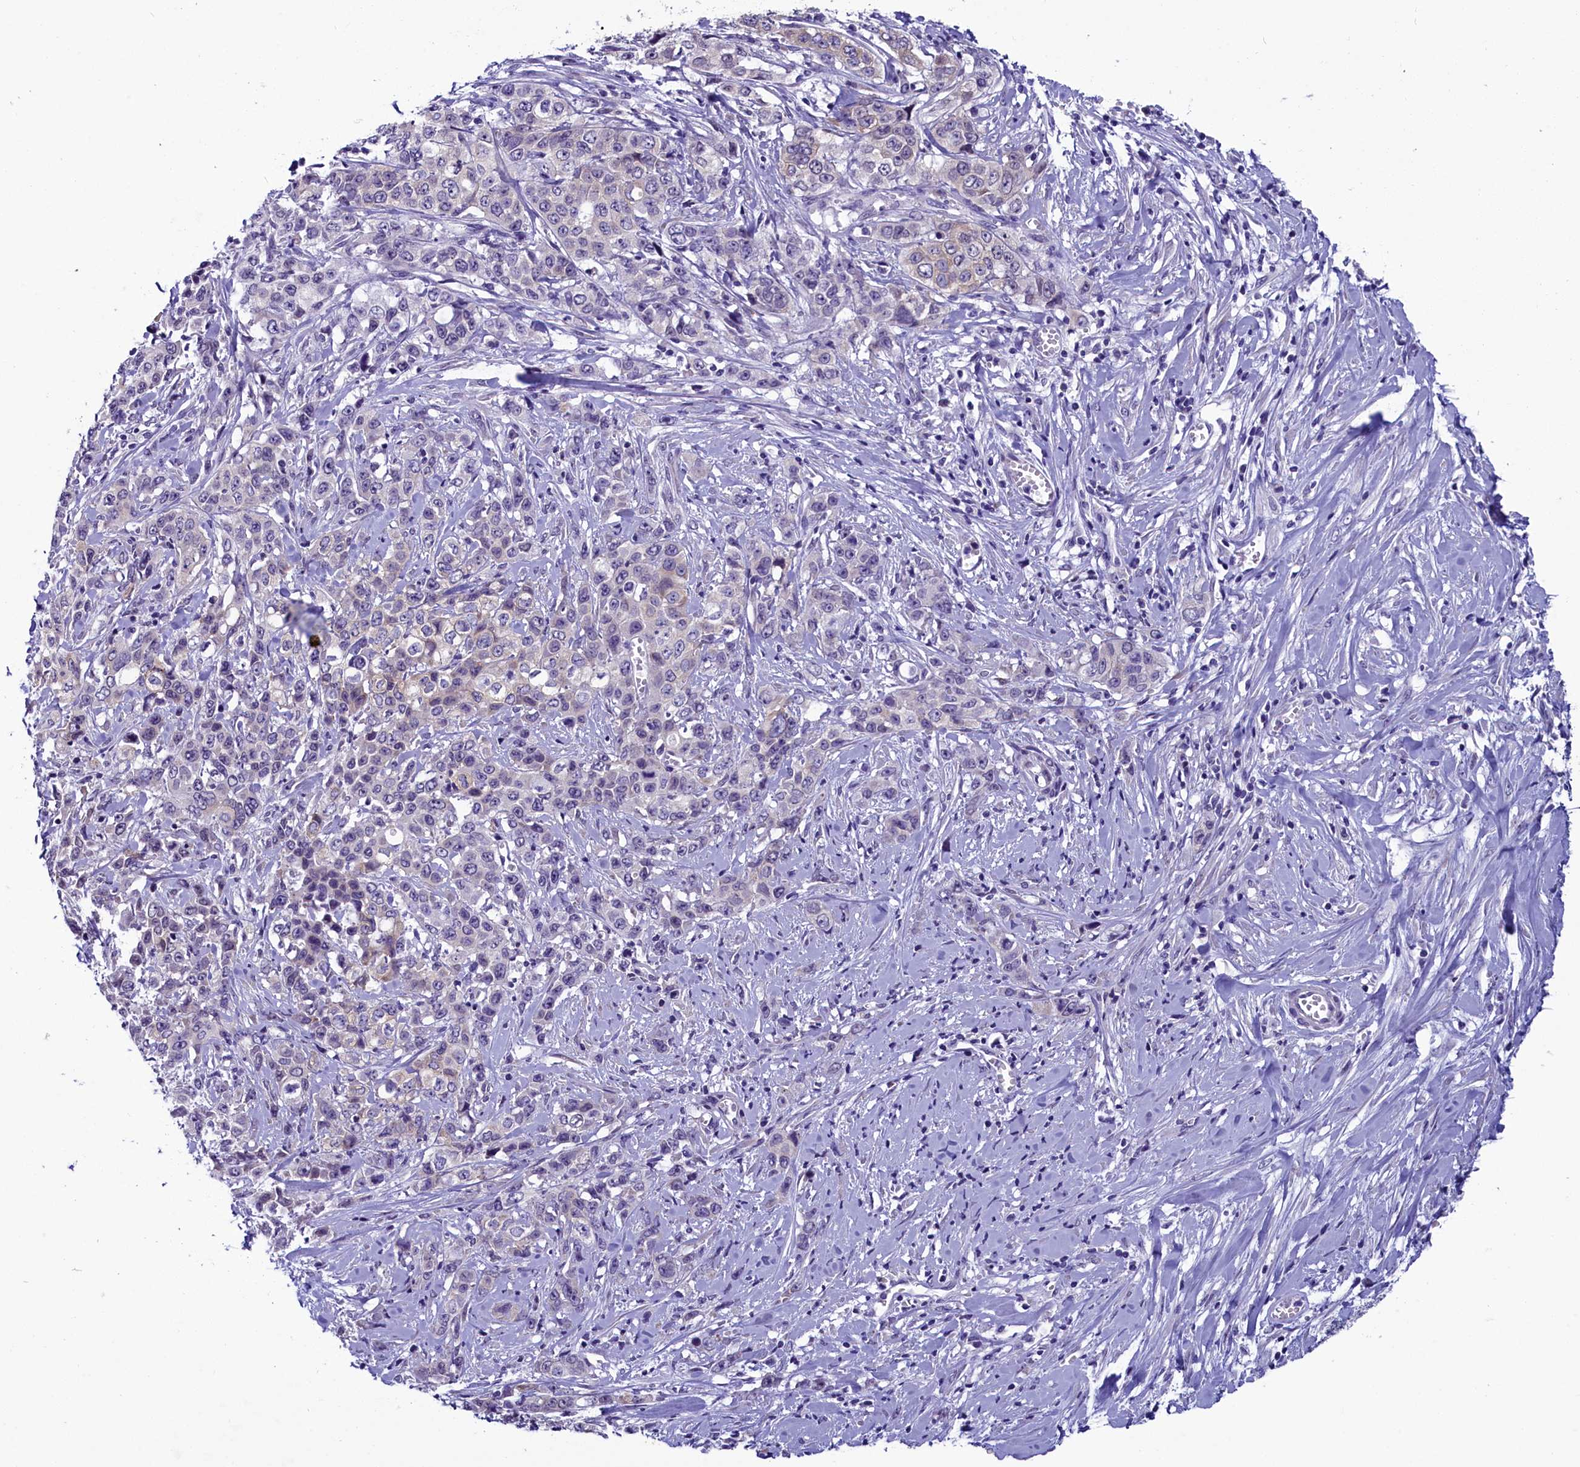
{"staining": {"intensity": "negative", "quantity": "none", "location": "none"}, "tissue": "stomach cancer", "cell_type": "Tumor cells", "image_type": "cancer", "snomed": [{"axis": "morphology", "description": "Adenocarcinoma, NOS"}, {"axis": "topography", "description": "Stomach, upper"}], "caption": "Image shows no protein positivity in tumor cells of stomach cancer (adenocarcinoma) tissue.", "gene": "SCD5", "patient": {"sex": "male", "age": 62}}